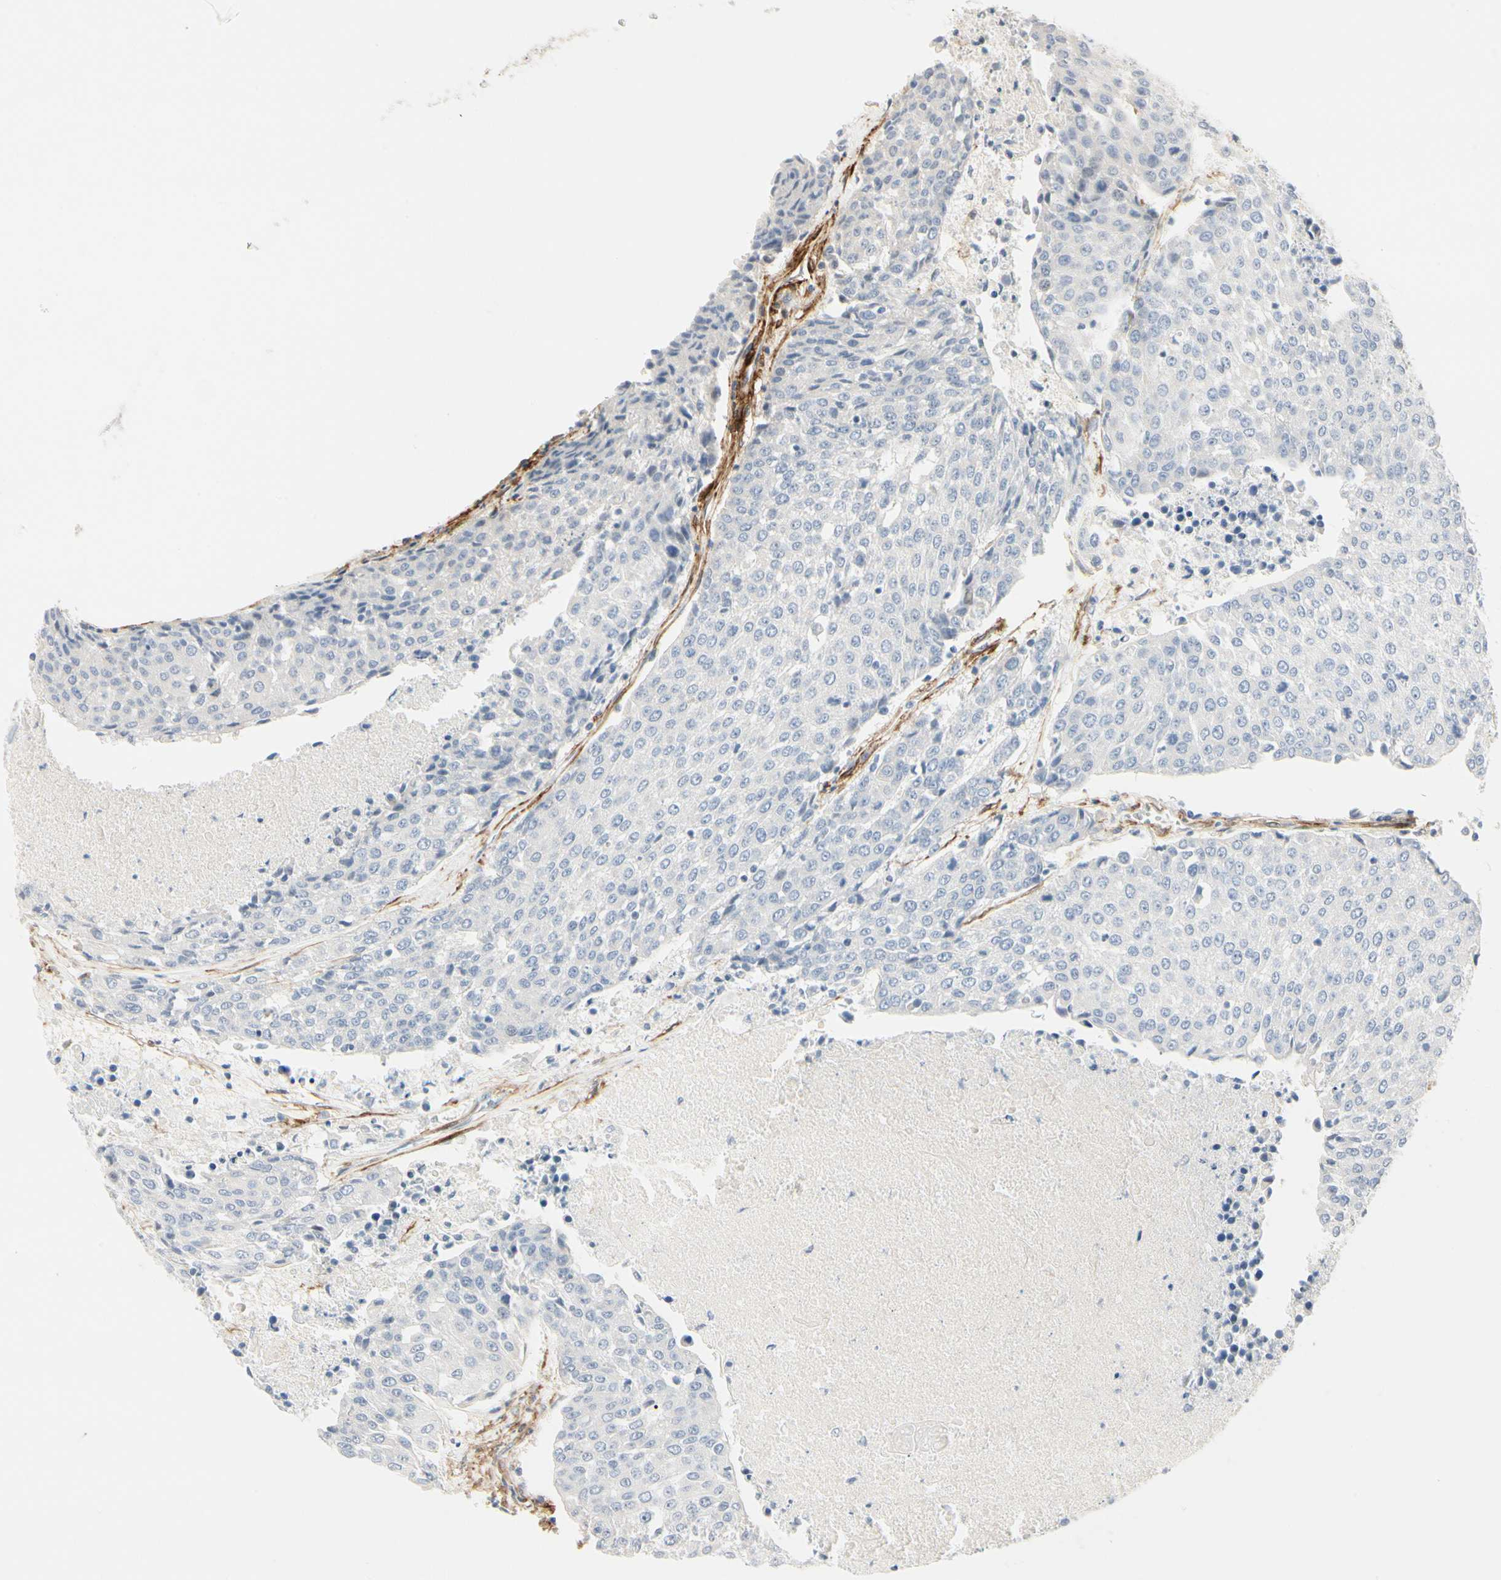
{"staining": {"intensity": "negative", "quantity": "none", "location": "none"}, "tissue": "urothelial cancer", "cell_type": "Tumor cells", "image_type": "cancer", "snomed": [{"axis": "morphology", "description": "Urothelial carcinoma, High grade"}, {"axis": "topography", "description": "Urinary bladder"}], "caption": "High-grade urothelial carcinoma was stained to show a protein in brown. There is no significant staining in tumor cells.", "gene": "GGT5", "patient": {"sex": "female", "age": 85}}